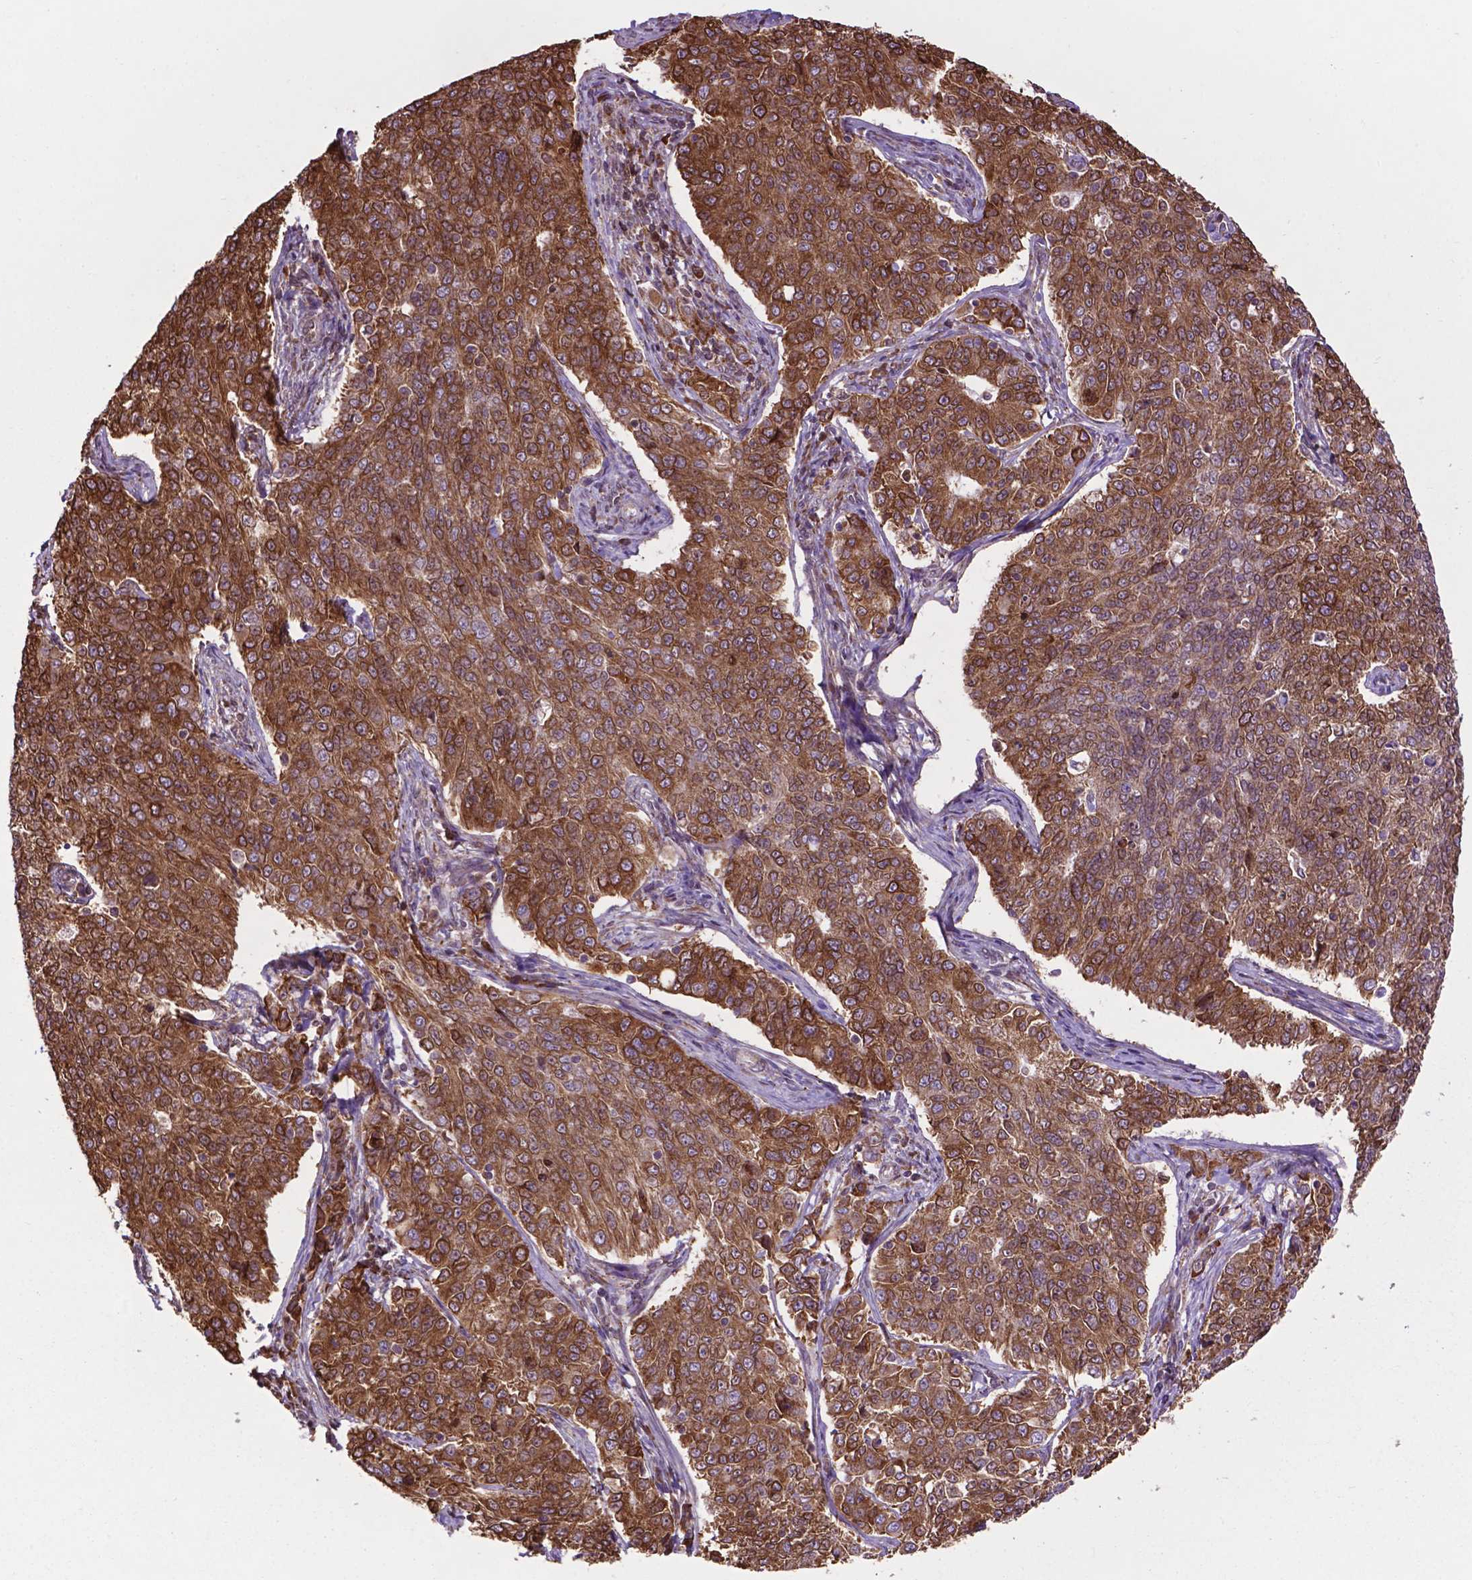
{"staining": {"intensity": "strong", "quantity": ">75%", "location": "cytoplasmic/membranous"}, "tissue": "endometrial cancer", "cell_type": "Tumor cells", "image_type": "cancer", "snomed": [{"axis": "morphology", "description": "Adenocarcinoma, NOS"}, {"axis": "topography", "description": "Endometrium"}], "caption": "Endometrial cancer stained with a protein marker shows strong staining in tumor cells.", "gene": "GANAB", "patient": {"sex": "female", "age": 43}}